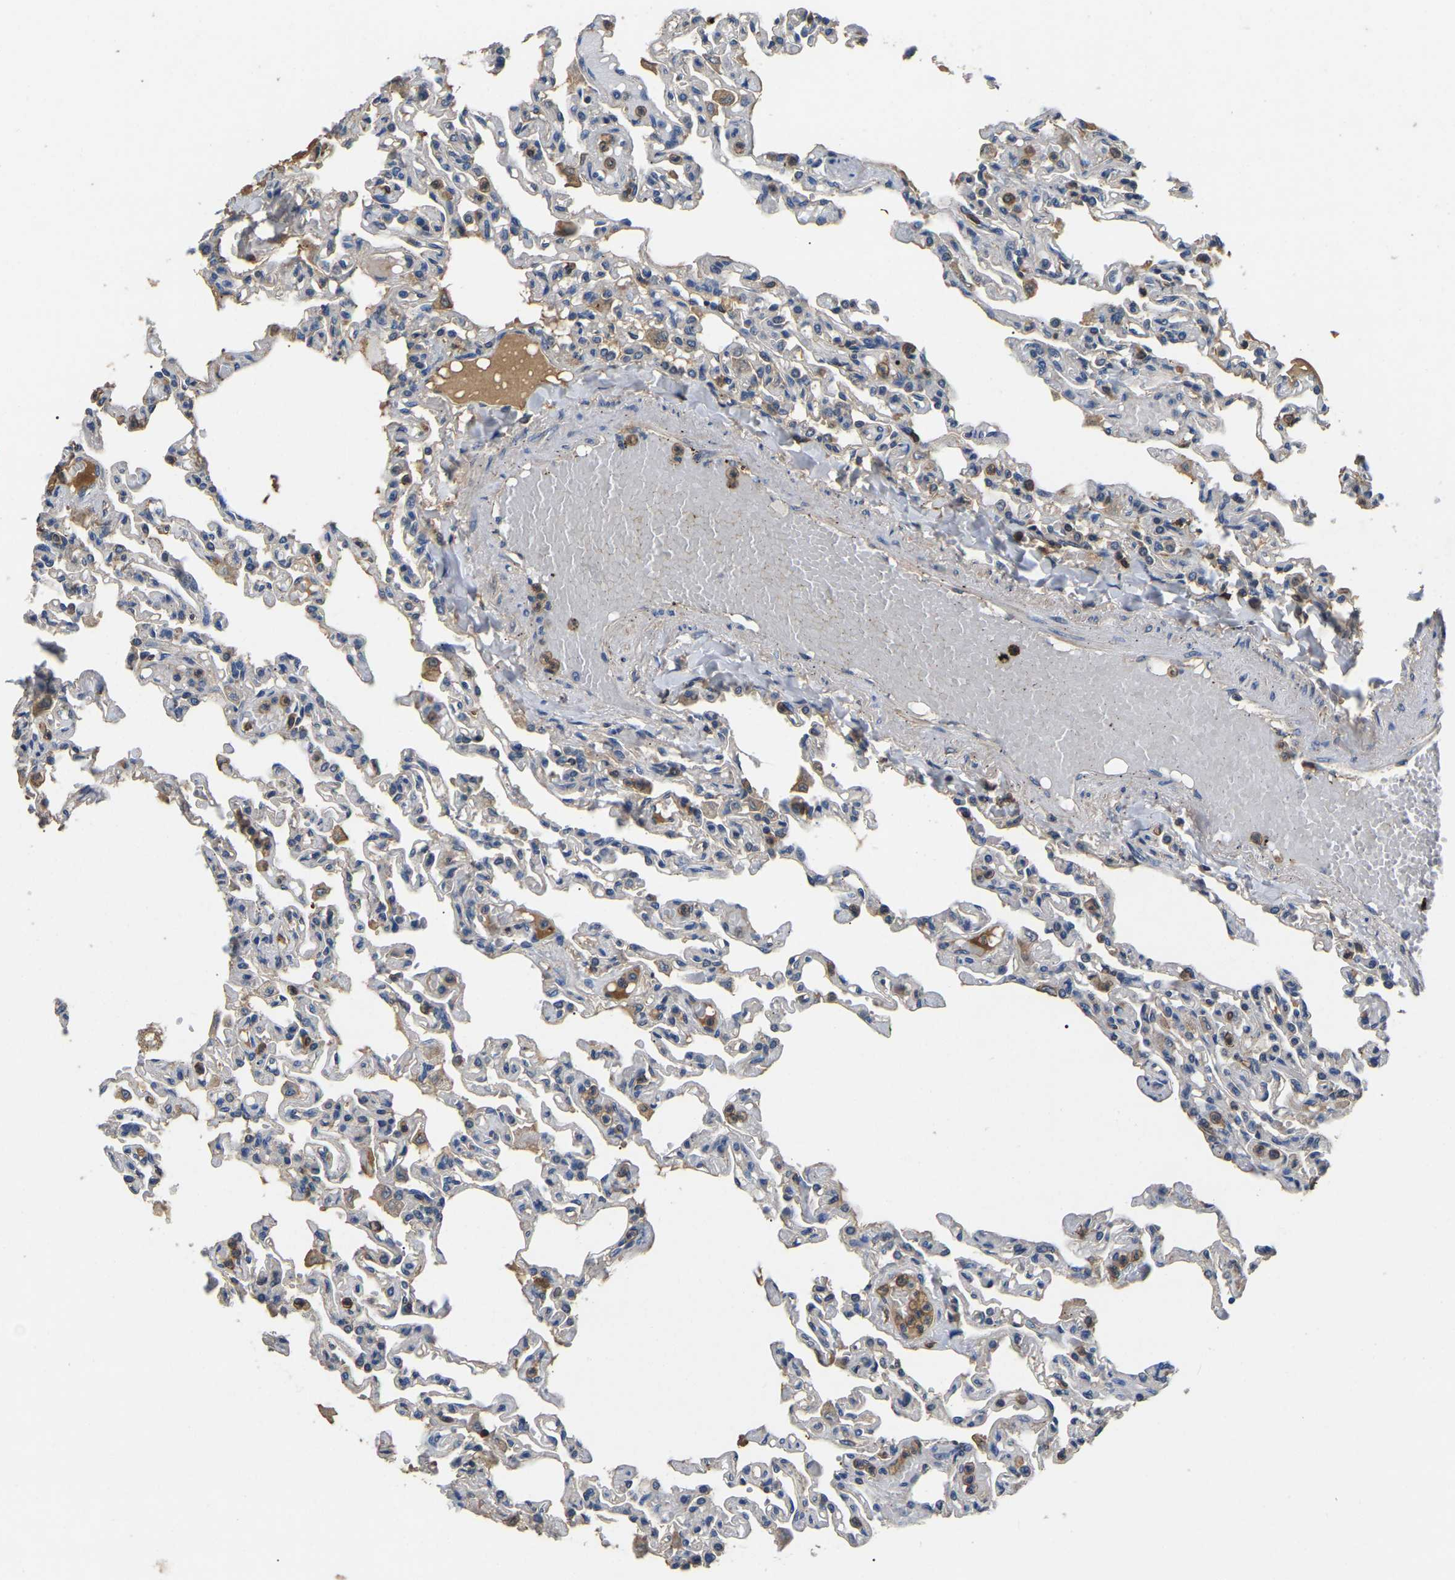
{"staining": {"intensity": "moderate", "quantity": "<25%", "location": "cytoplasmic/membranous"}, "tissue": "lung", "cell_type": "Alveolar cells", "image_type": "normal", "snomed": [{"axis": "morphology", "description": "Normal tissue, NOS"}, {"axis": "topography", "description": "Lung"}], "caption": "Immunohistochemistry histopathology image of benign lung stained for a protein (brown), which displays low levels of moderate cytoplasmic/membranous expression in about <25% of alveolar cells.", "gene": "SMPD2", "patient": {"sex": "male", "age": 21}}